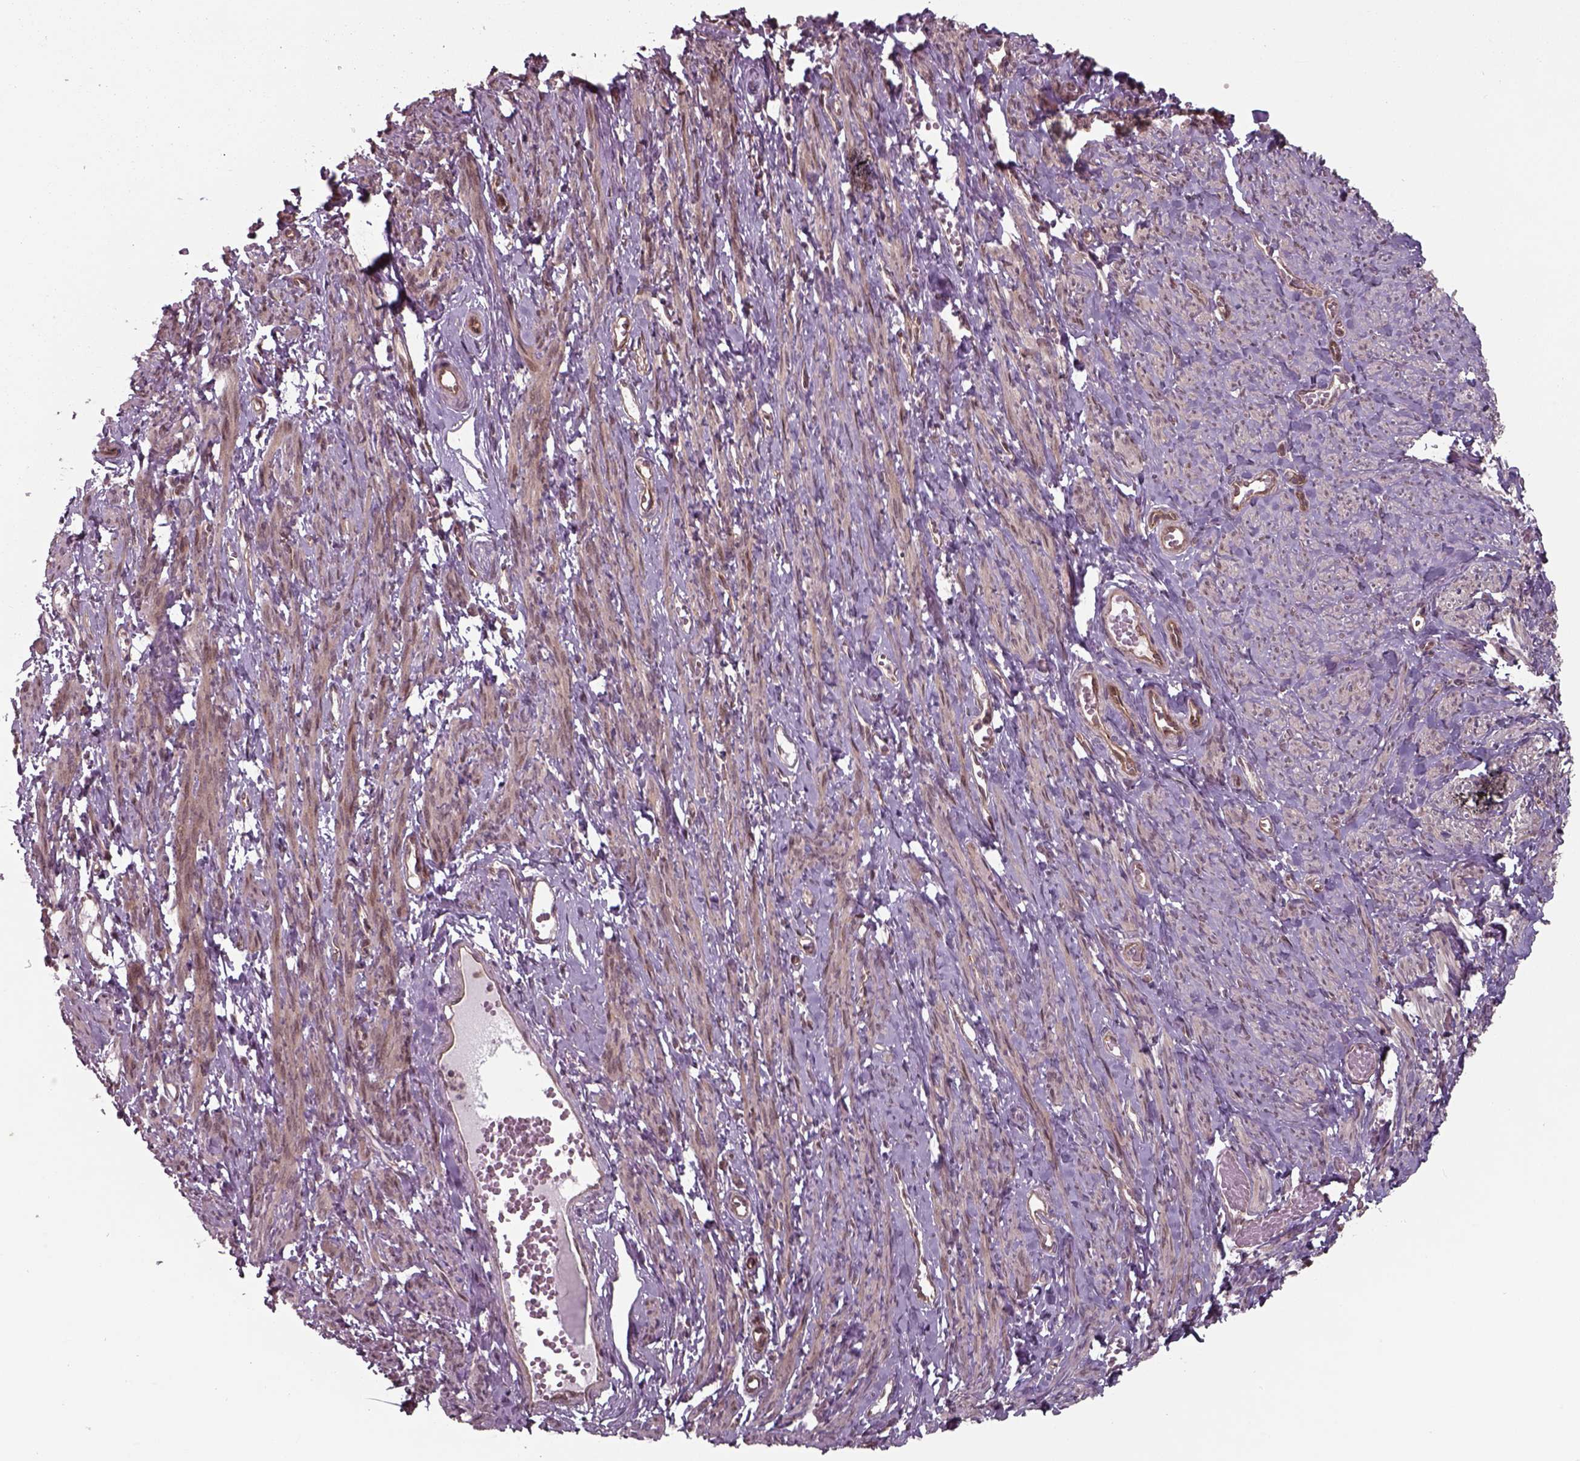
{"staining": {"intensity": "moderate", "quantity": "25%-75%", "location": "cytoplasmic/membranous,nuclear"}, "tissue": "smooth muscle", "cell_type": "Smooth muscle cells", "image_type": "normal", "snomed": [{"axis": "morphology", "description": "Normal tissue, NOS"}, {"axis": "topography", "description": "Smooth muscle"}], "caption": "Brown immunohistochemical staining in unremarkable smooth muscle exhibits moderate cytoplasmic/membranous,nuclear staining in approximately 25%-75% of smooth muscle cells. (Brightfield microscopy of DAB IHC at high magnification).", "gene": "CHMP3", "patient": {"sex": "female", "age": 65}}